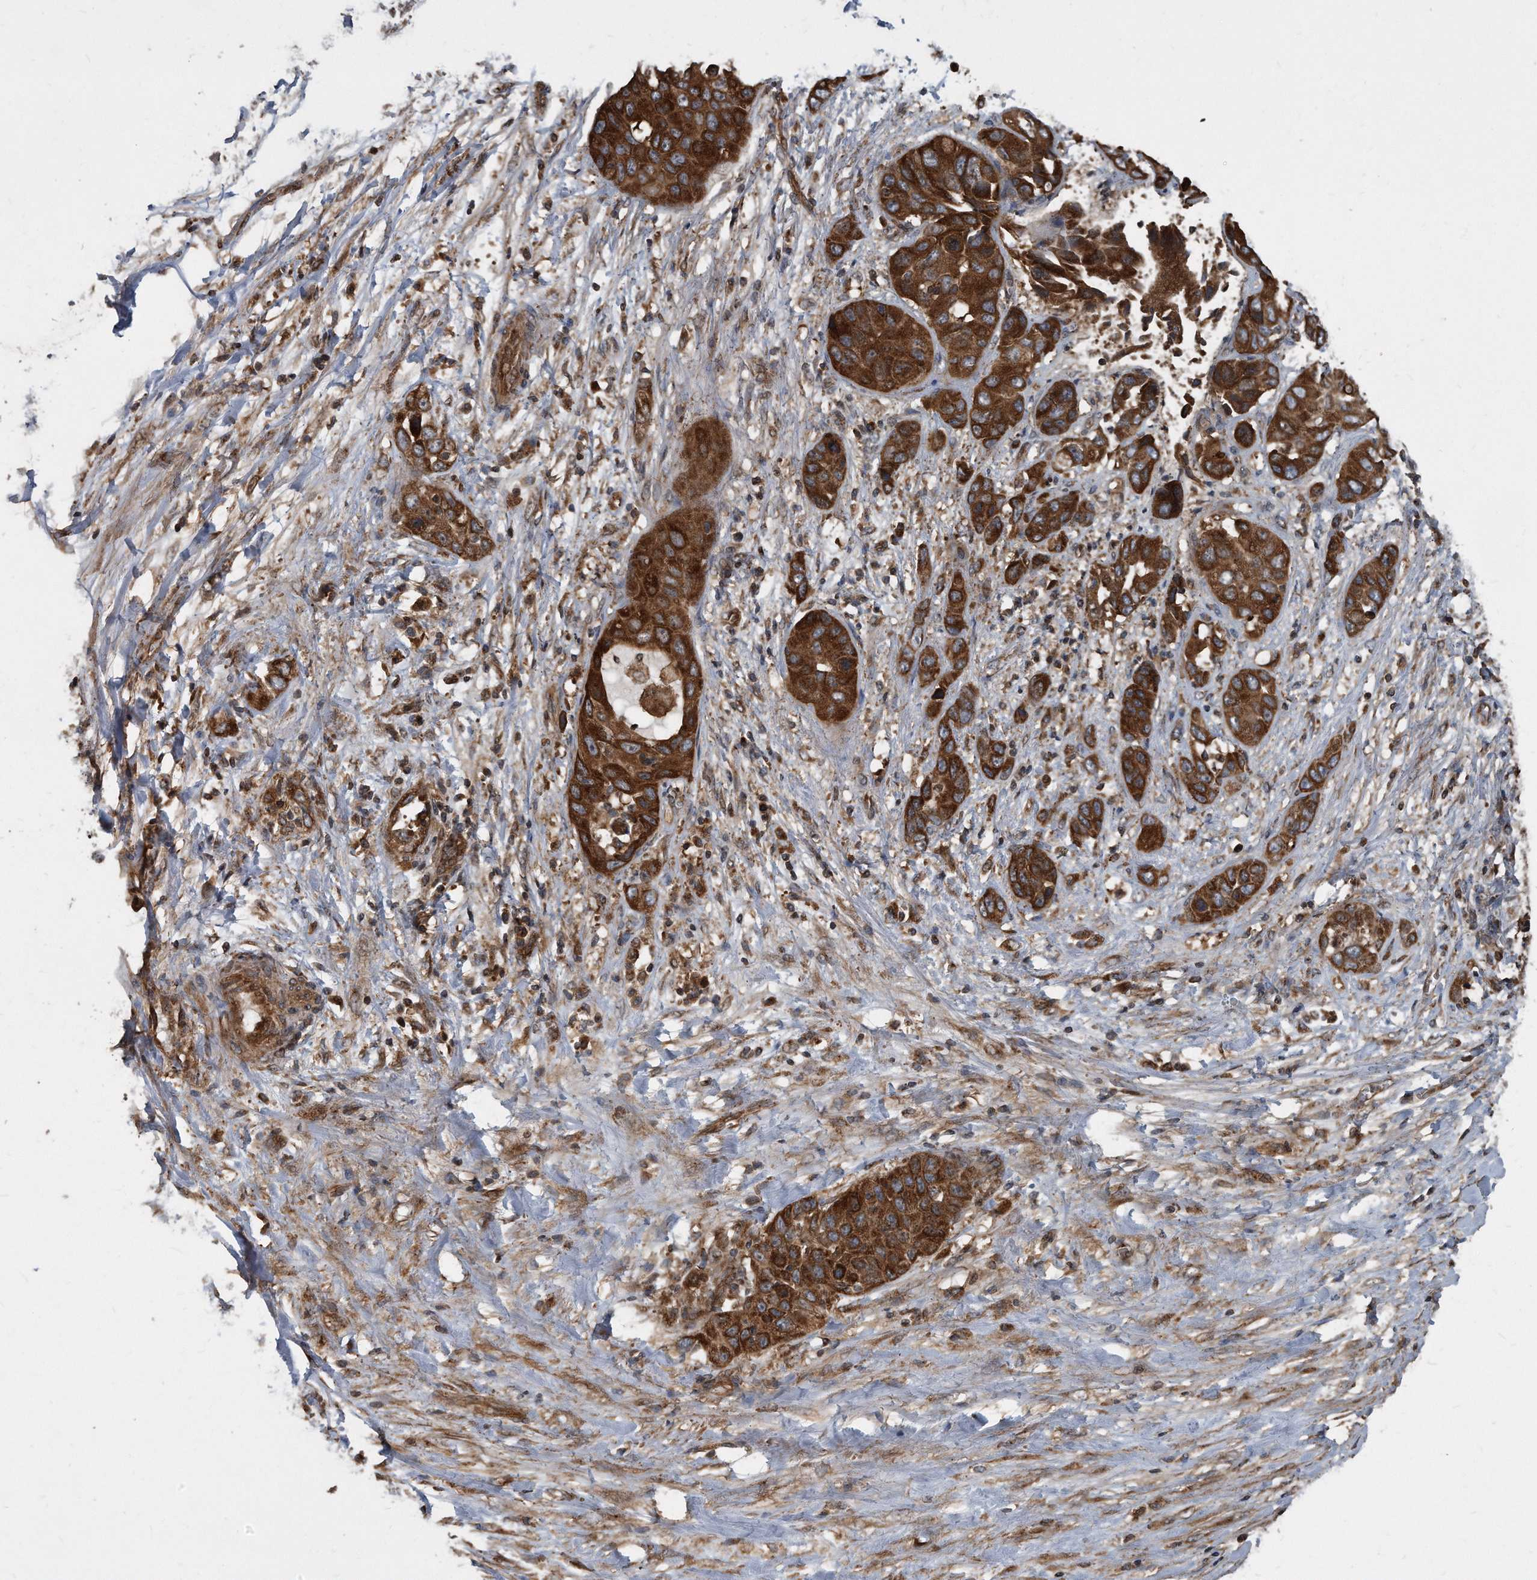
{"staining": {"intensity": "strong", "quantity": ">75%", "location": "cytoplasmic/membranous"}, "tissue": "liver cancer", "cell_type": "Tumor cells", "image_type": "cancer", "snomed": [{"axis": "morphology", "description": "Cholangiocarcinoma"}, {"axis": "topography", "description": "Liver"}], "caption": "Tumor cells demonstrate high levels of strong cytoplasmic/membranous expression in about >75% of cells in liver cancer (cholangiocarcinoma). The staining was performed using DAB to visualize the protein expression in brown, while the nuclei were stained in blue with hematoxylin (Magnification: 20x).", "gene": "FAM136A", "patient": {"sex": "female", "age": 52}}